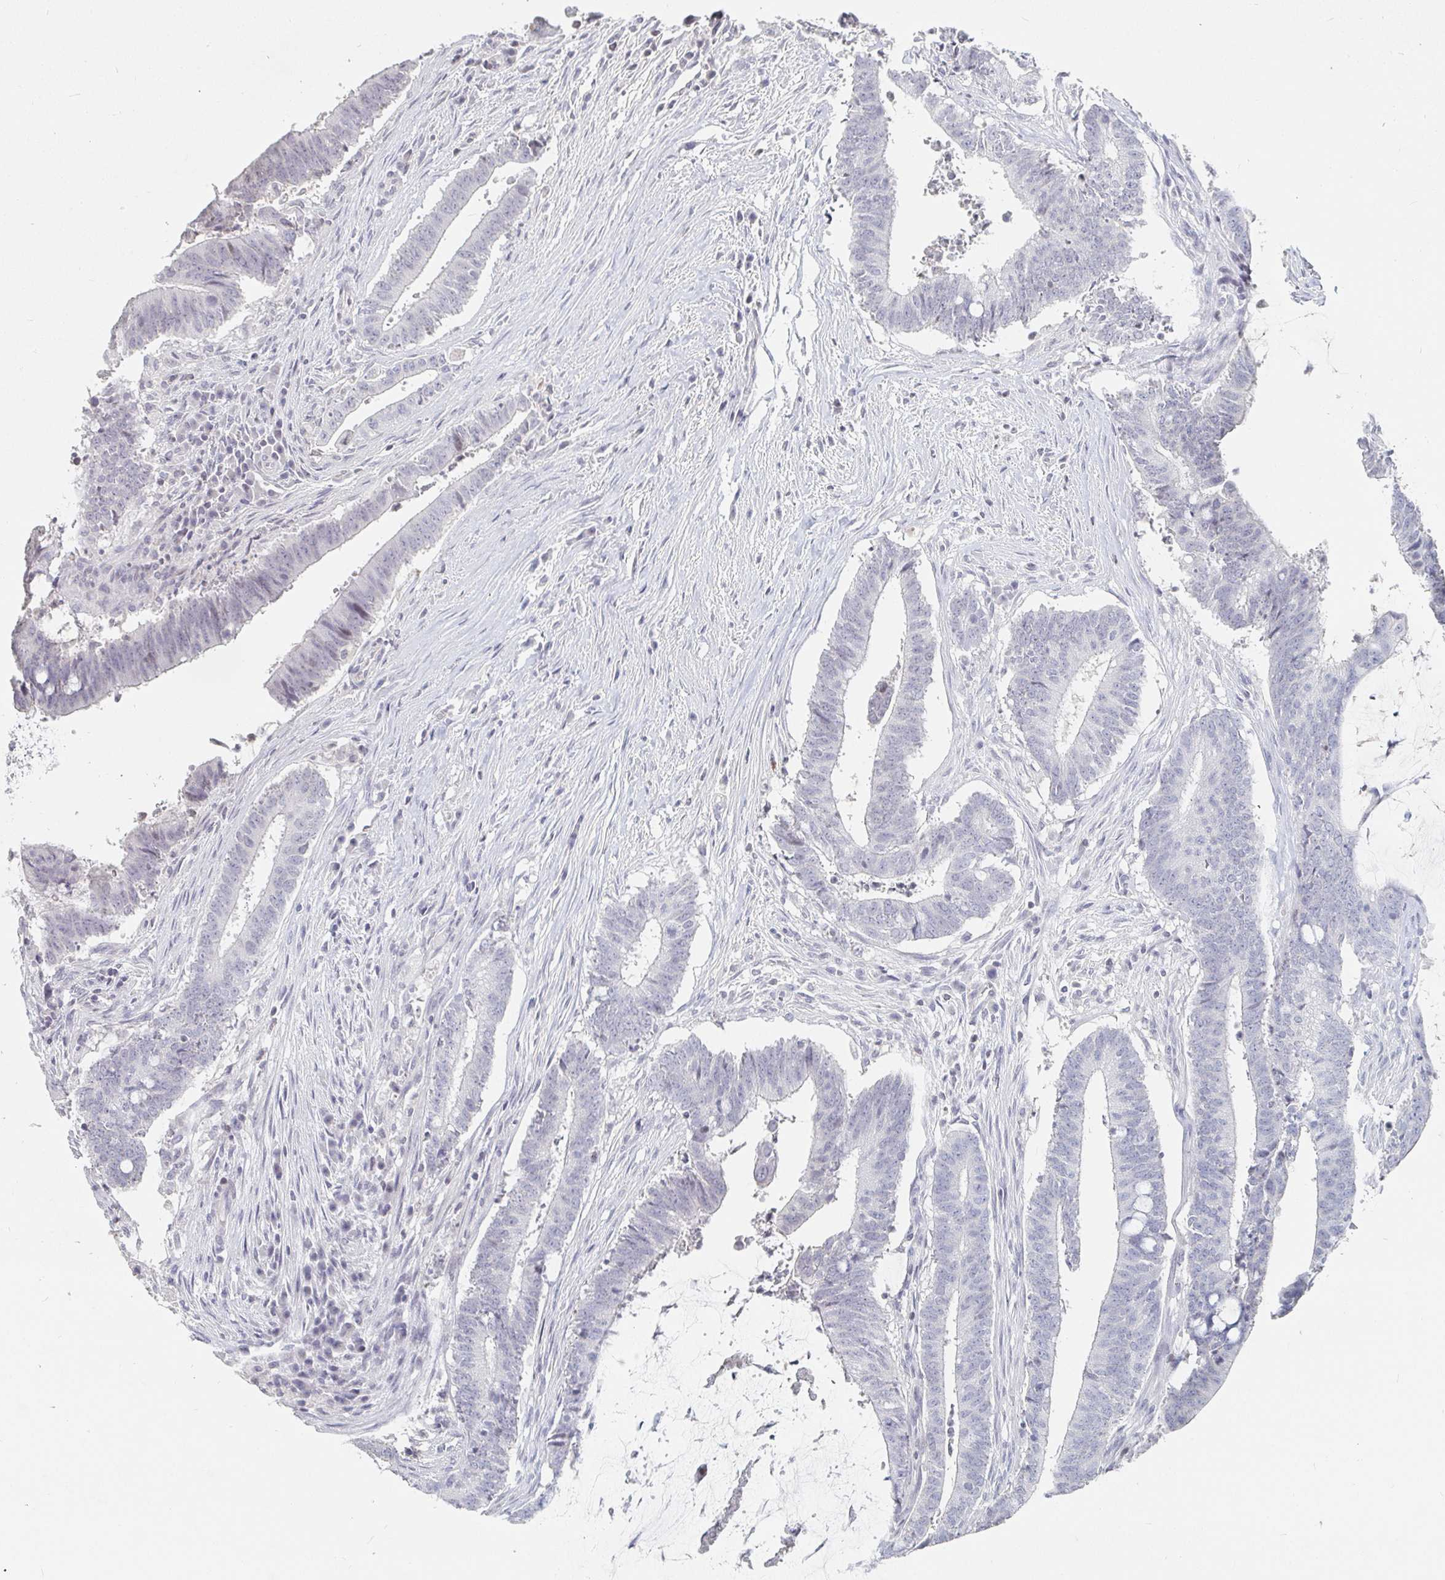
{"staining": {"intensity": "negative", "quantity": "none", "location": "none"}, "tissue": "colorectal cancer", "cell_type": "Tumor cells", "image_type": "cancer", "snomed": [{"axis": "morphology", "description": "Adenocarcinoma, NOS"}, {"axis": "topography", "description": "Colon"}], "caption": "IHC micrograph of colorectal cancer stained for a protein (brown), which exhibits no positivity in tumor cells.", "gene": "NME9", "patient": {"sex": "female", "age": 43}}